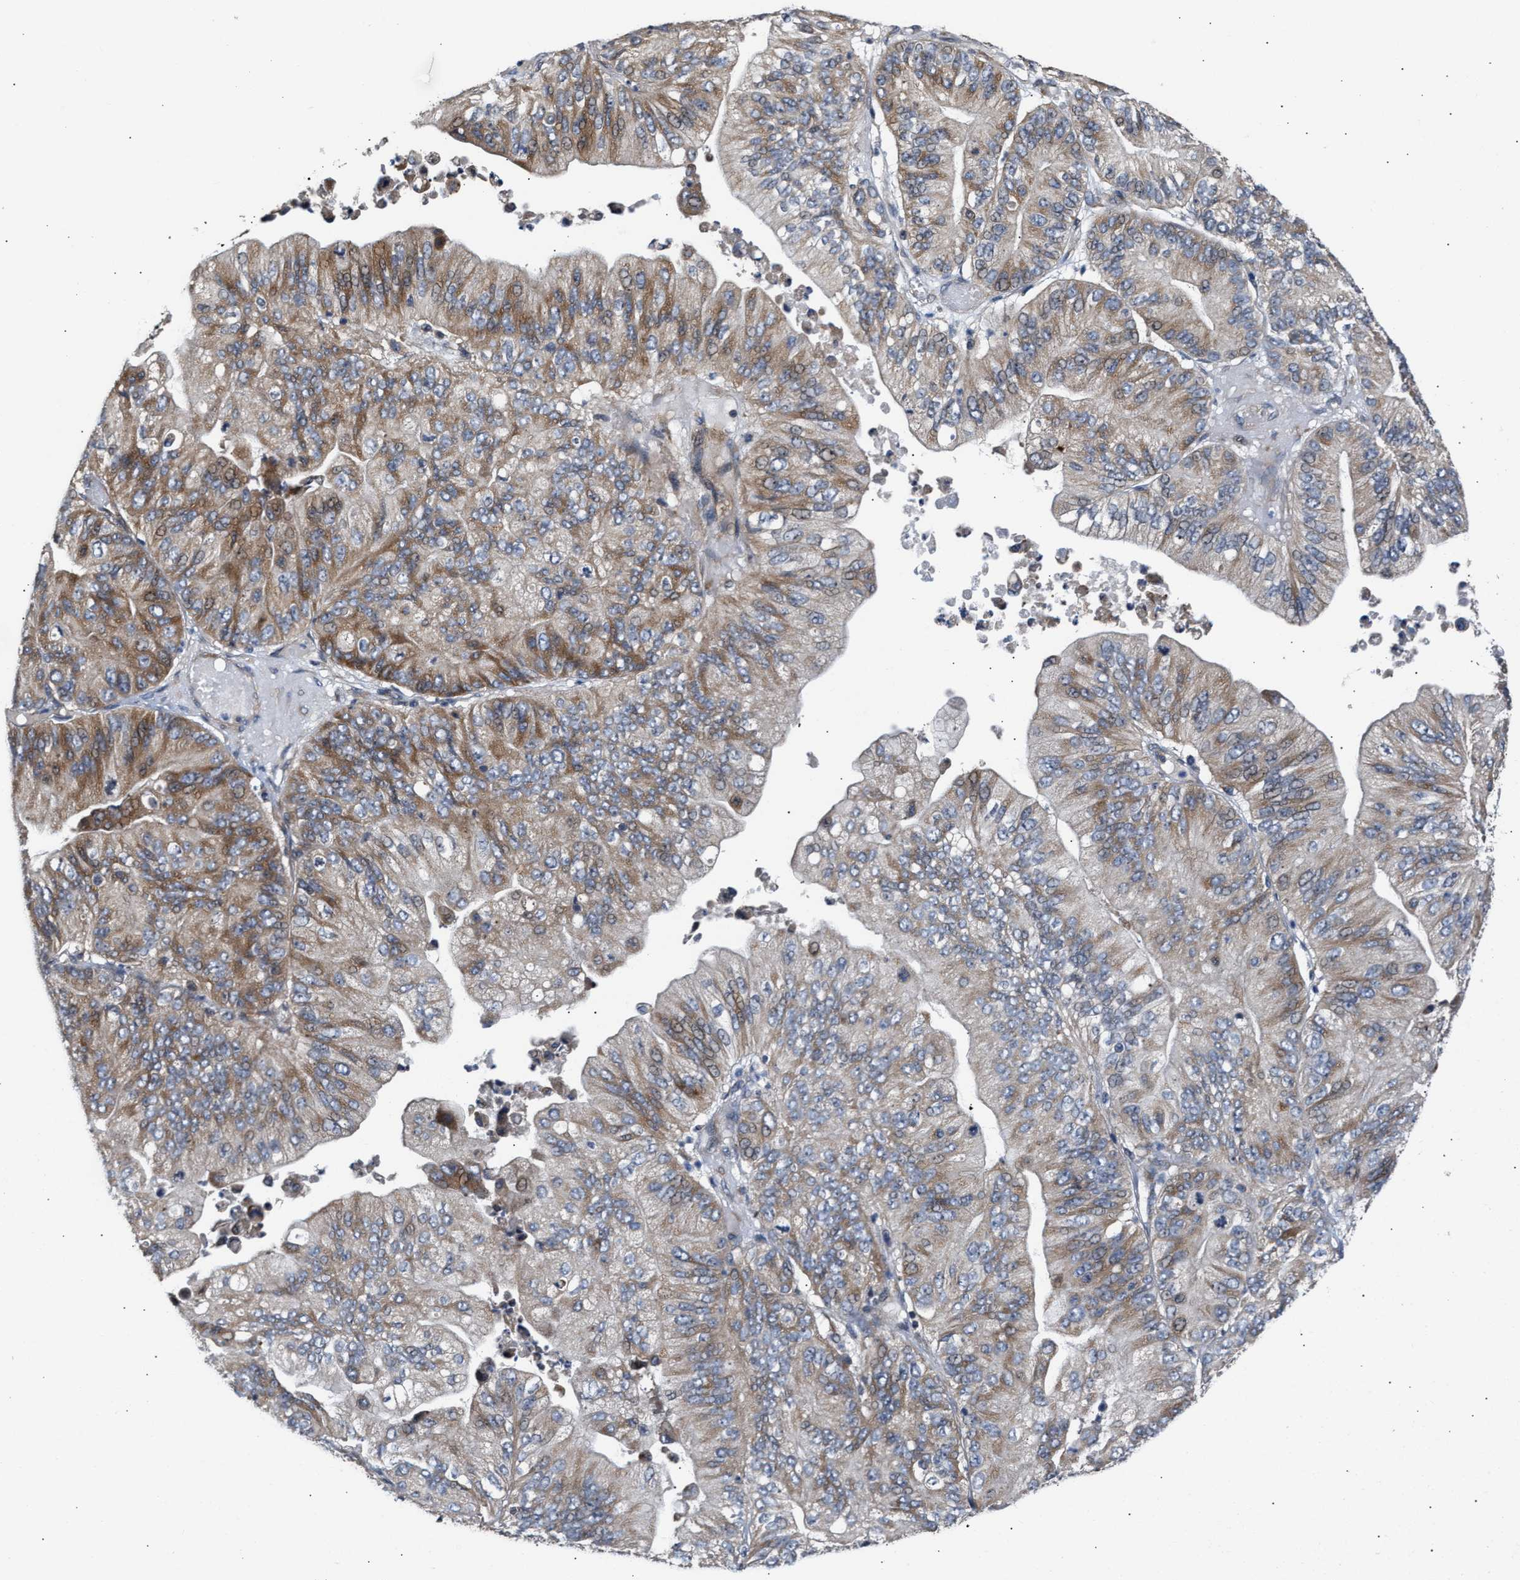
{"staining": {"intensity": "moderate", "quantity": "25%-75%", "location": "cytoplasmic/membranous"}, "tissue": "ovarian cancer", "cell_type": "Tumor cells", "image_type": "cancer", "snomed": [{"axis": "morphology", "description": "Cystadenocarcinoma, mucinous, NOS"}, {"axis": "topography", "description": "Ovary"}], "caption": "A micrograph showing moderate cytoplasmic/membranous staining in approximately 25%-75% of tumor cells in ovarian cancer, as visualized by brown immunohistochemical staining.", "gene": "CLIP2", "patient": {"sex": "female", "age": 61}}